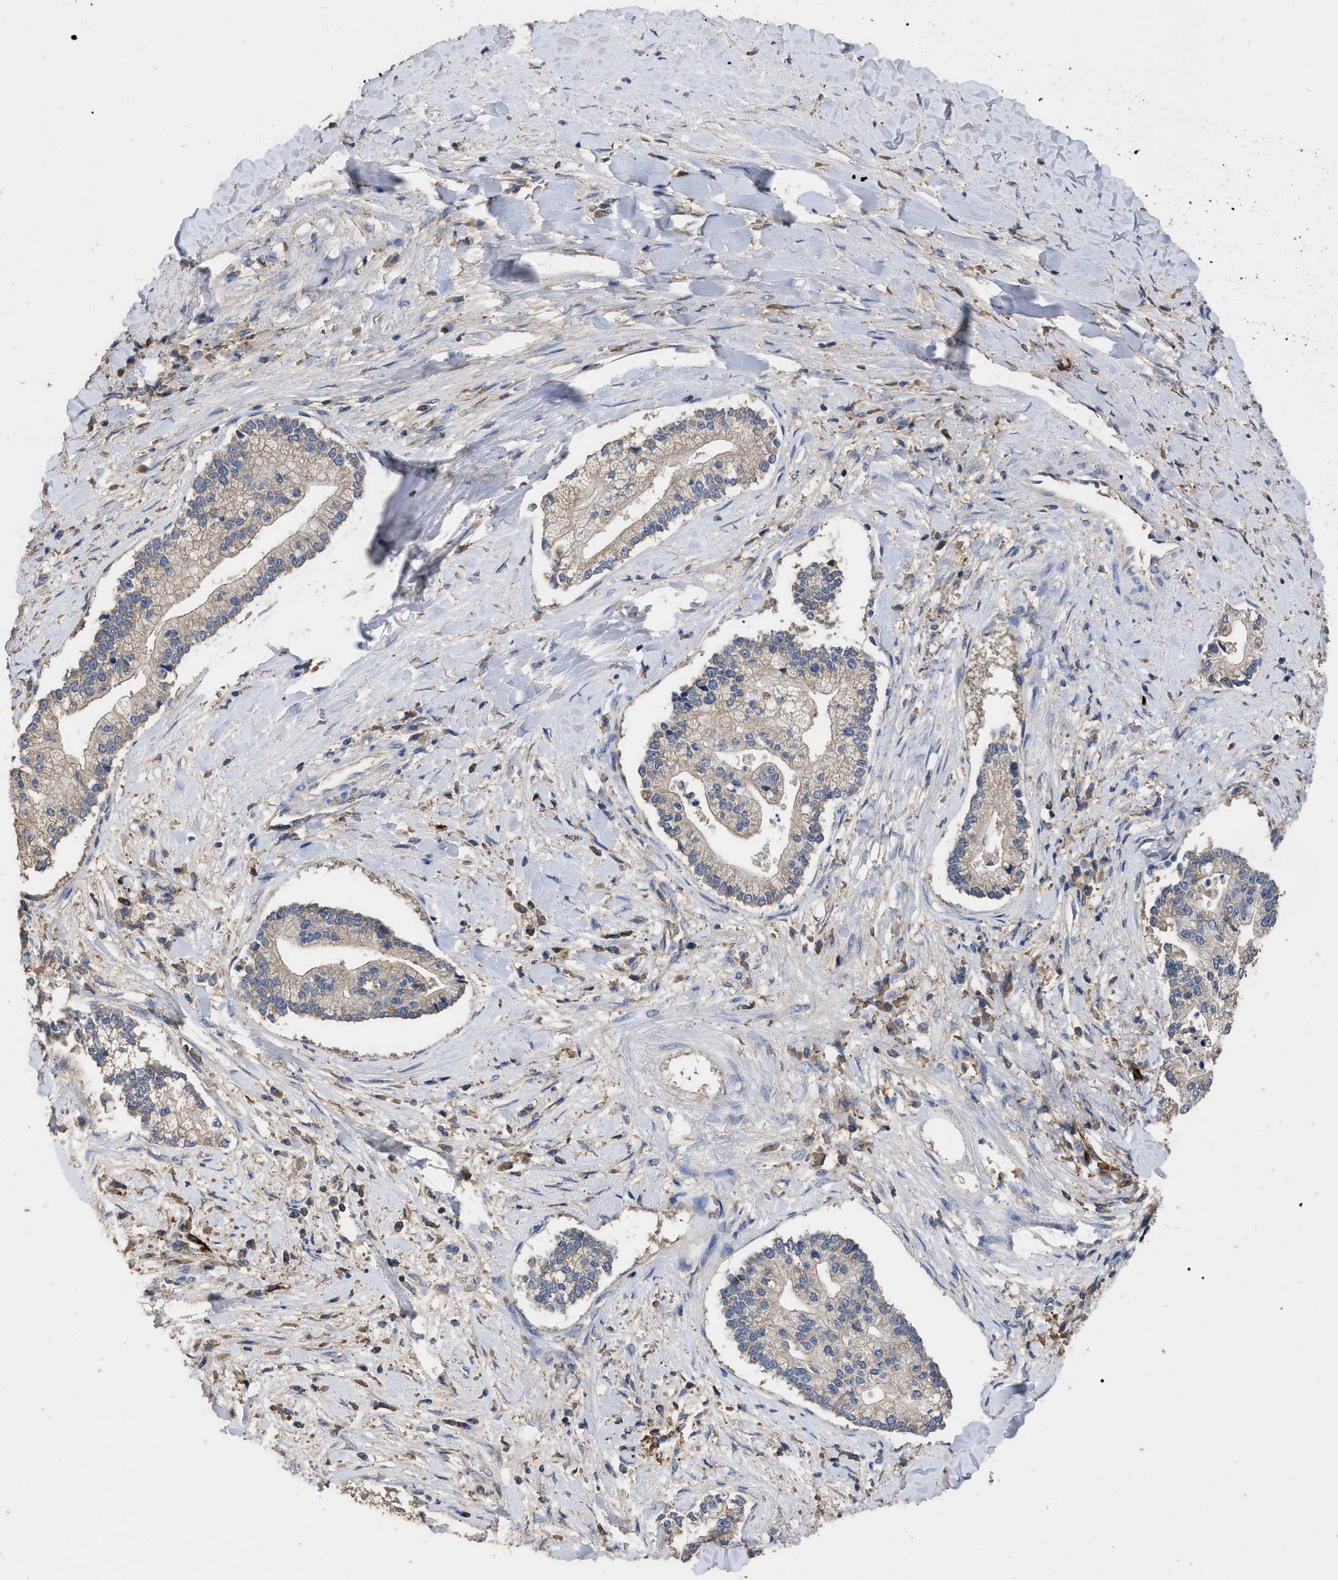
{"staining": {"intensity": "negative", "quantity": "none", "location": "none"}, "tissue": "liver cancer", "cell_type": "Tumor cells", "image_type": "cancer", "snomed": [{"axis": "morphology", "description": "Cholangiocarcinoma"}, {"axis": "topography", "description": "Liver"}], "caption": "Liver cancer (cholangiocarcinoma) stained for a protein using IHC reveals no positivity tumor cells.", "gene": "GPR179", "patient": {"sex": "male", "age": 50}}